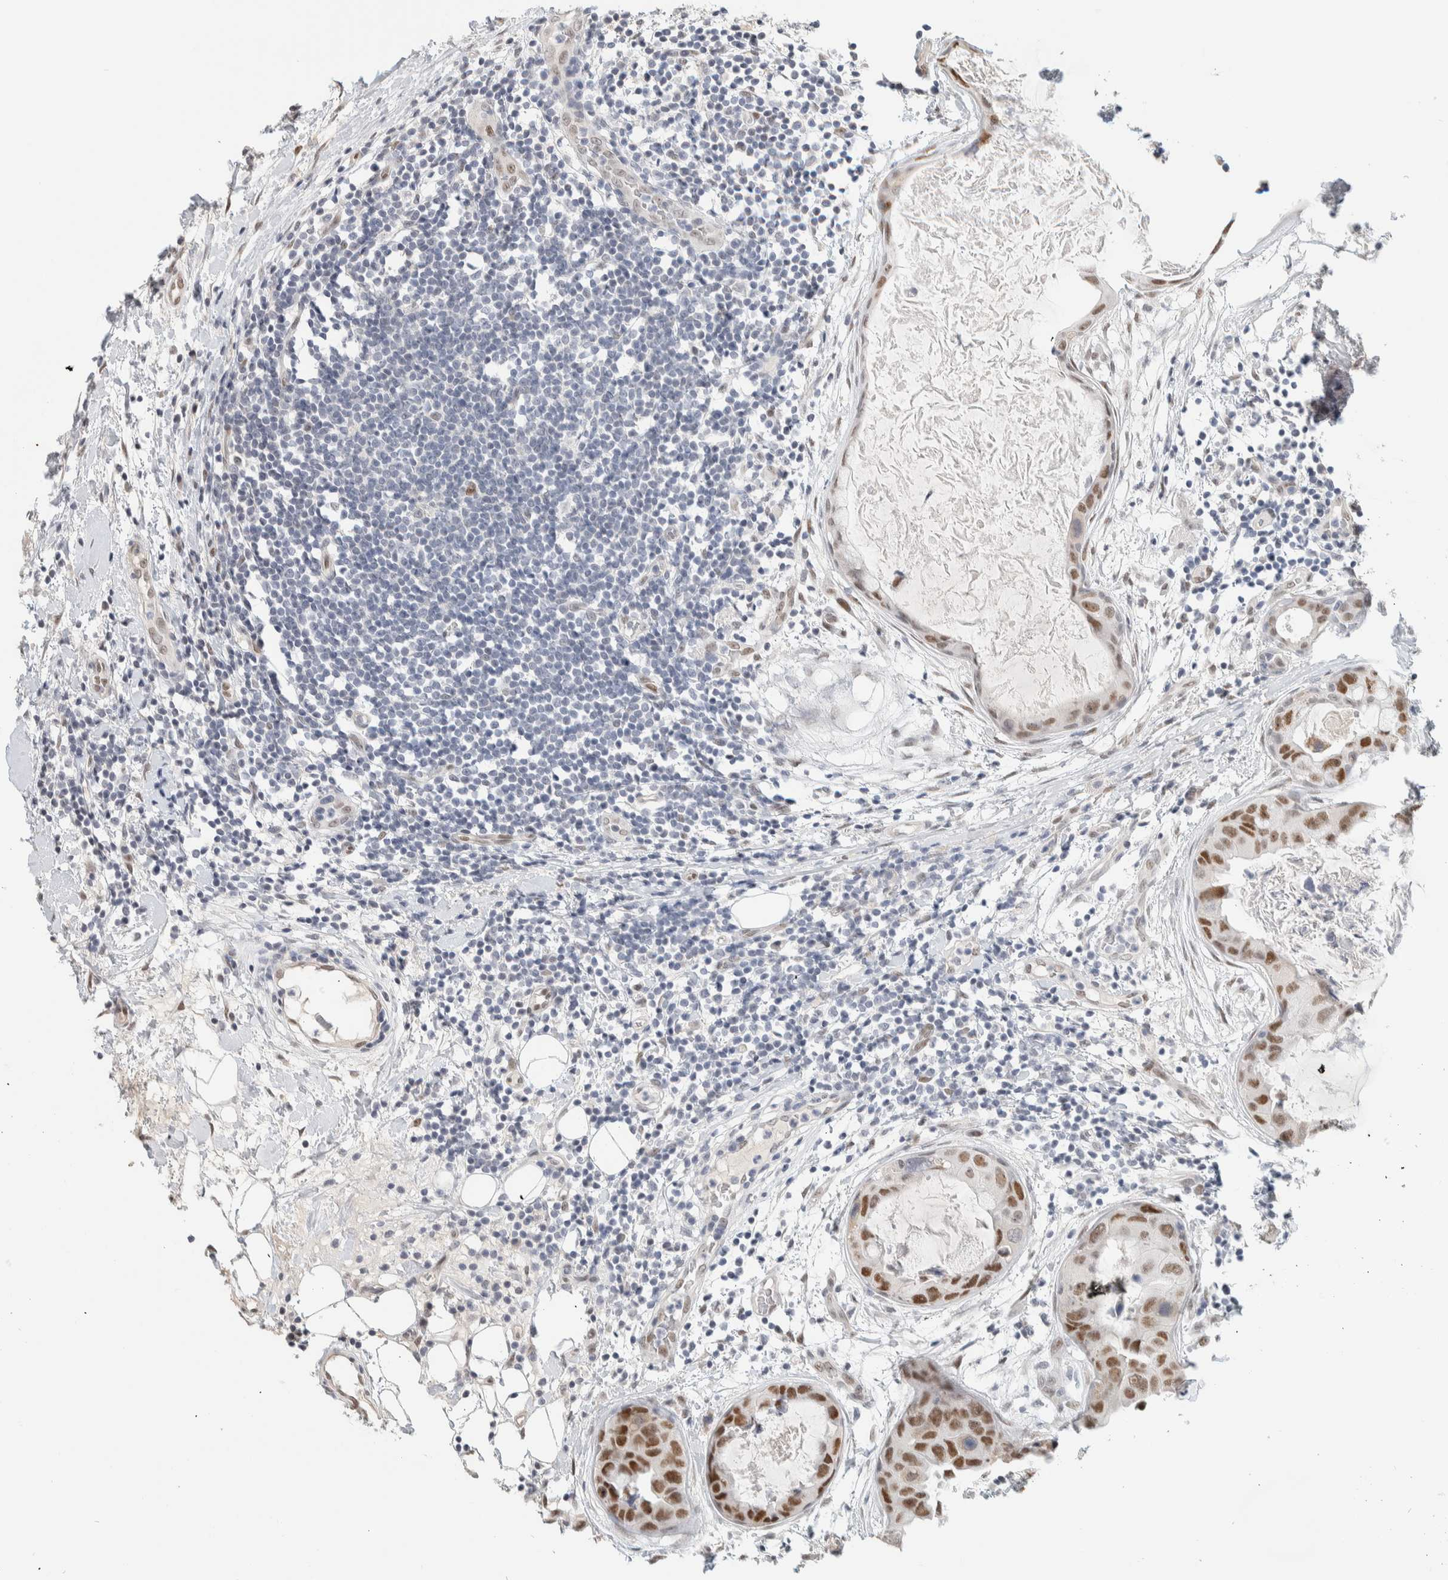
{"staining": {"intensity": "moderate", "quantity": ">75%", "location": "nuclear"}, "tissue": "breast cancer", "cell_type": "Tumor cells", "image_type": "cancer", "snomed": [{"axis": "morphology", "description": "Duct carcinoma"}, {"axis": "topography", "description": "Breast"}], "caption": "Breast intraductal carcinoma stained for a protein exhibits moderate nuclear positivity in tumor cells. (DAB IHC with brightfield microscopy, high magnification).", "gene": "PUS7", "patient": {"sex": "female", "age": 40}}